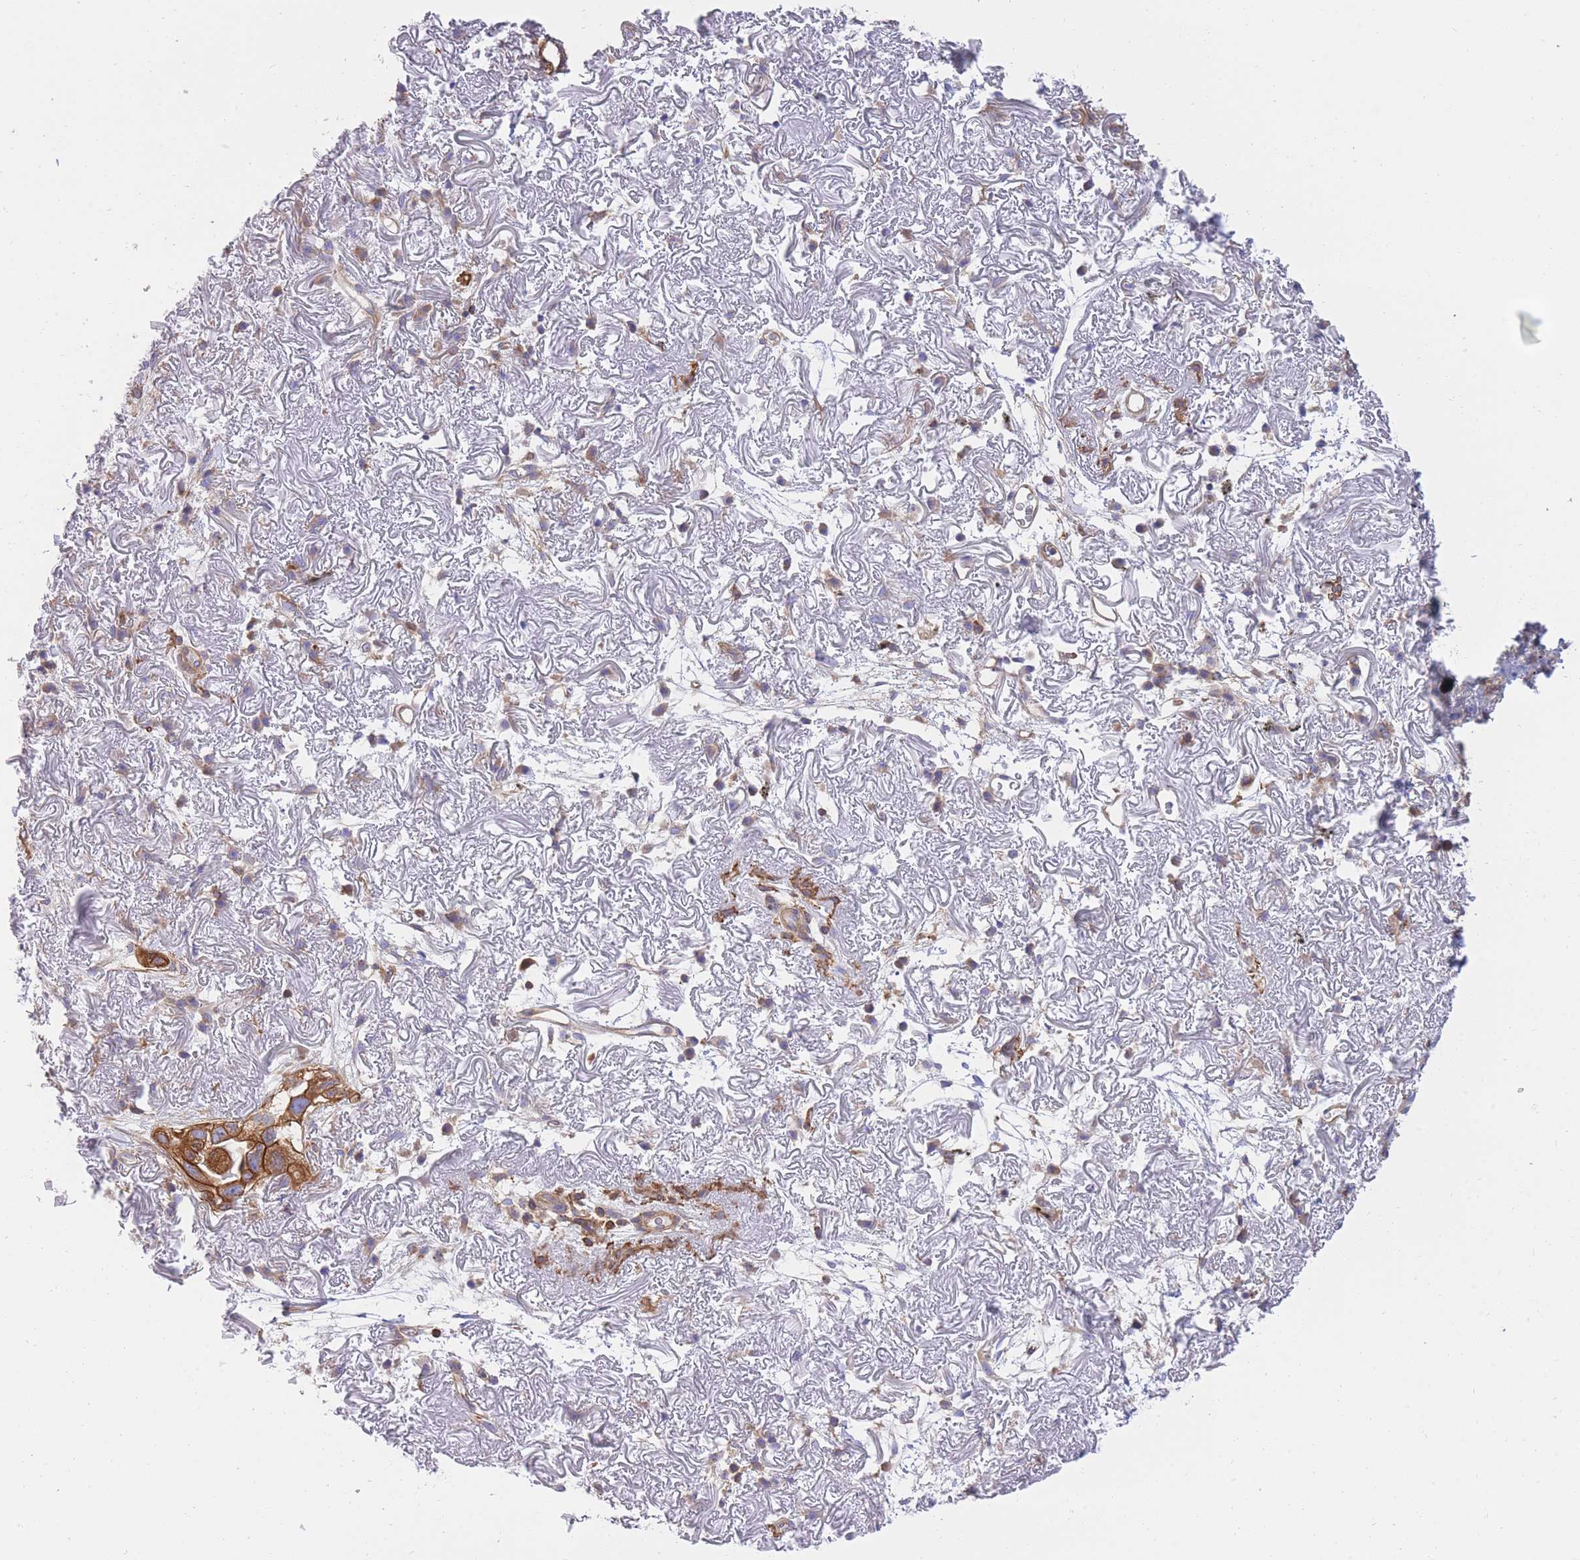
{"staining": {"intensity": "strong", "quantity": ">75%", "location": "cytoplasmic/membranous"}, "tissue": "lung cancer", "cell_type": "Tumor cells", "image_type": "cancer", "snomed": [{"axis": "morphology", "description": "Adenocarcinoma, NOS"}, {"axis": "topography", "description": "Lung"}], "caption": "Lung cancer (adenocarcinoma) stained with DAB (3,3'-diaminobenzidine) immunohistochemistry (IHC) shows high levels of strong cytoplasmic/membranous staining in about >75% of tumor cells.", "gene": "REM1", "patient": {"sex": "female", "age": 69}}